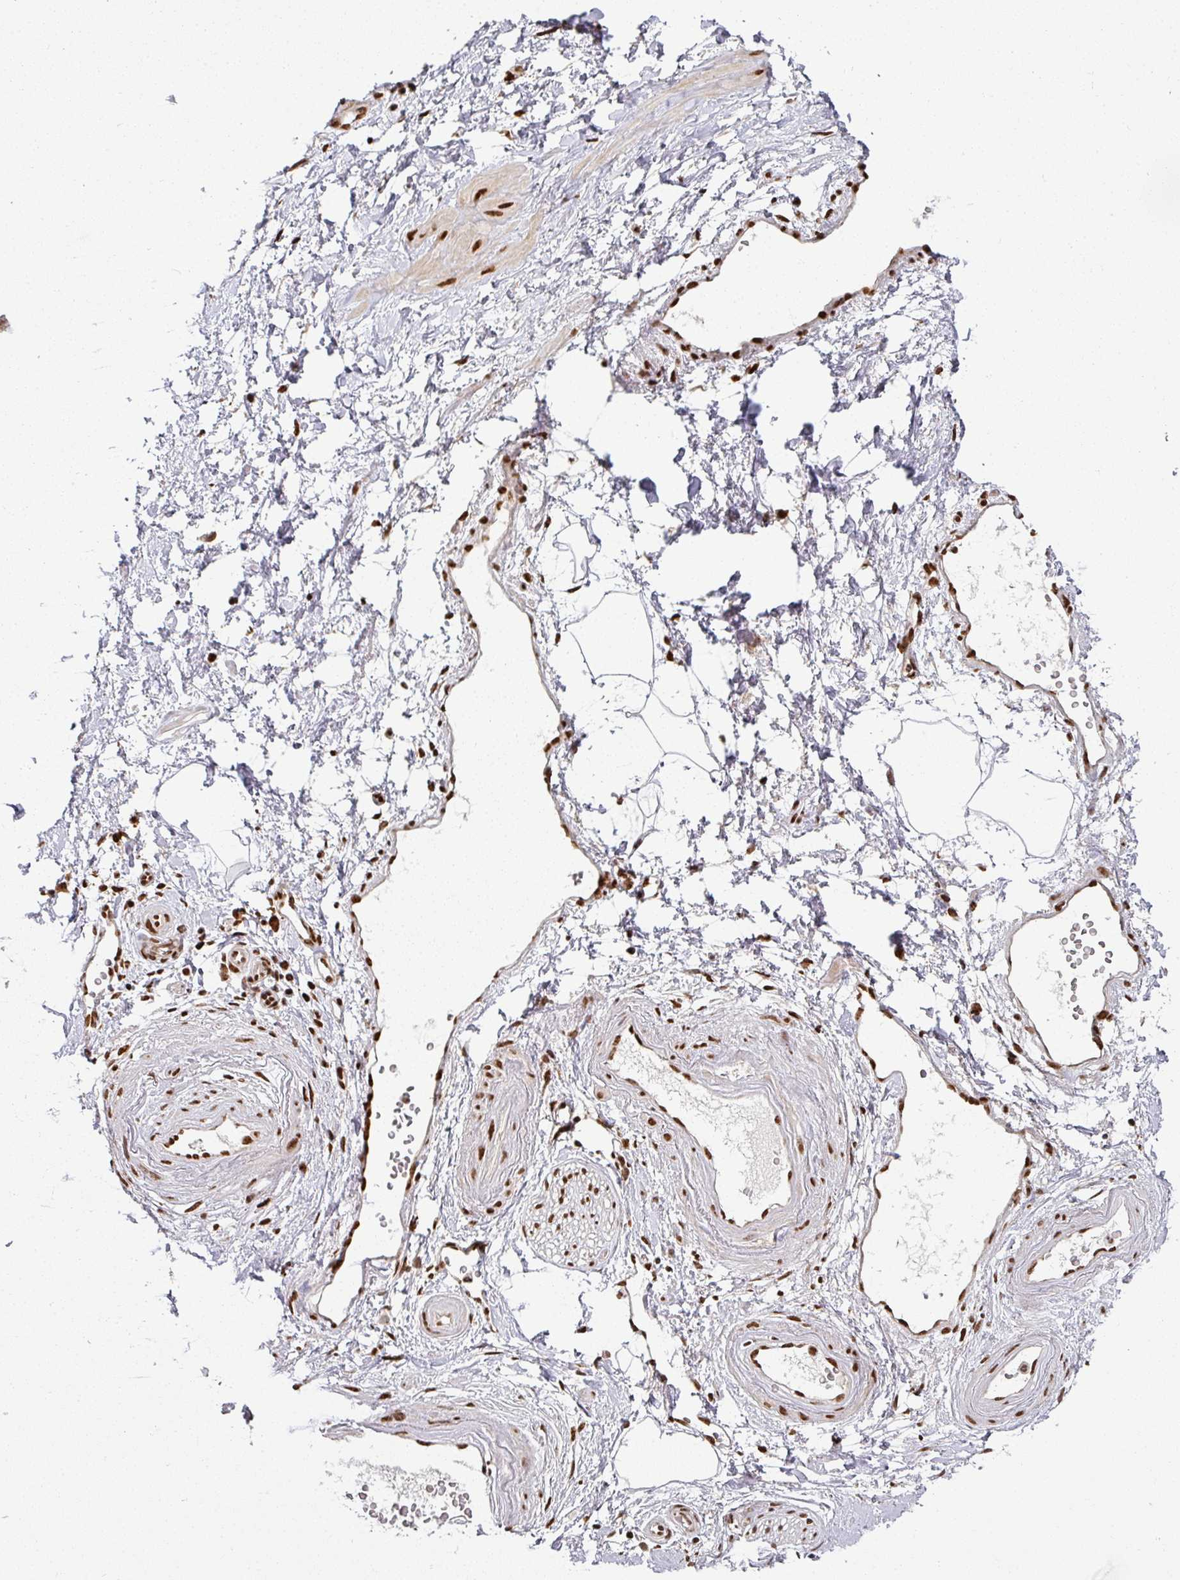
{"staining": {"intensity": "moderate", "quantity": "<25%", "location": "nuclear"}, "tissue": "adipose tissue", "cell_type": "Adipocytes", "image_type": "normal", "snomed": [{"axis": "morphology", "description": "Normal tissue, NOS"}, {"axis": "topography", "description": "Prostate"}, {"axis": "topography", "description": "Peripheral nerve tissue"}], "caption": "DAB immunohistochemical staining of unremarkable human adipose tissue exhibits moderate nuclear protein staining in approximately <25% of adipocytes. The staining is performed using DAB brown chromogen to label protein expression. The nuclei are counter-stained blue using hematoxylin.", "gene": "SIK3", "patient": {"sex": "male", "age": 55}}